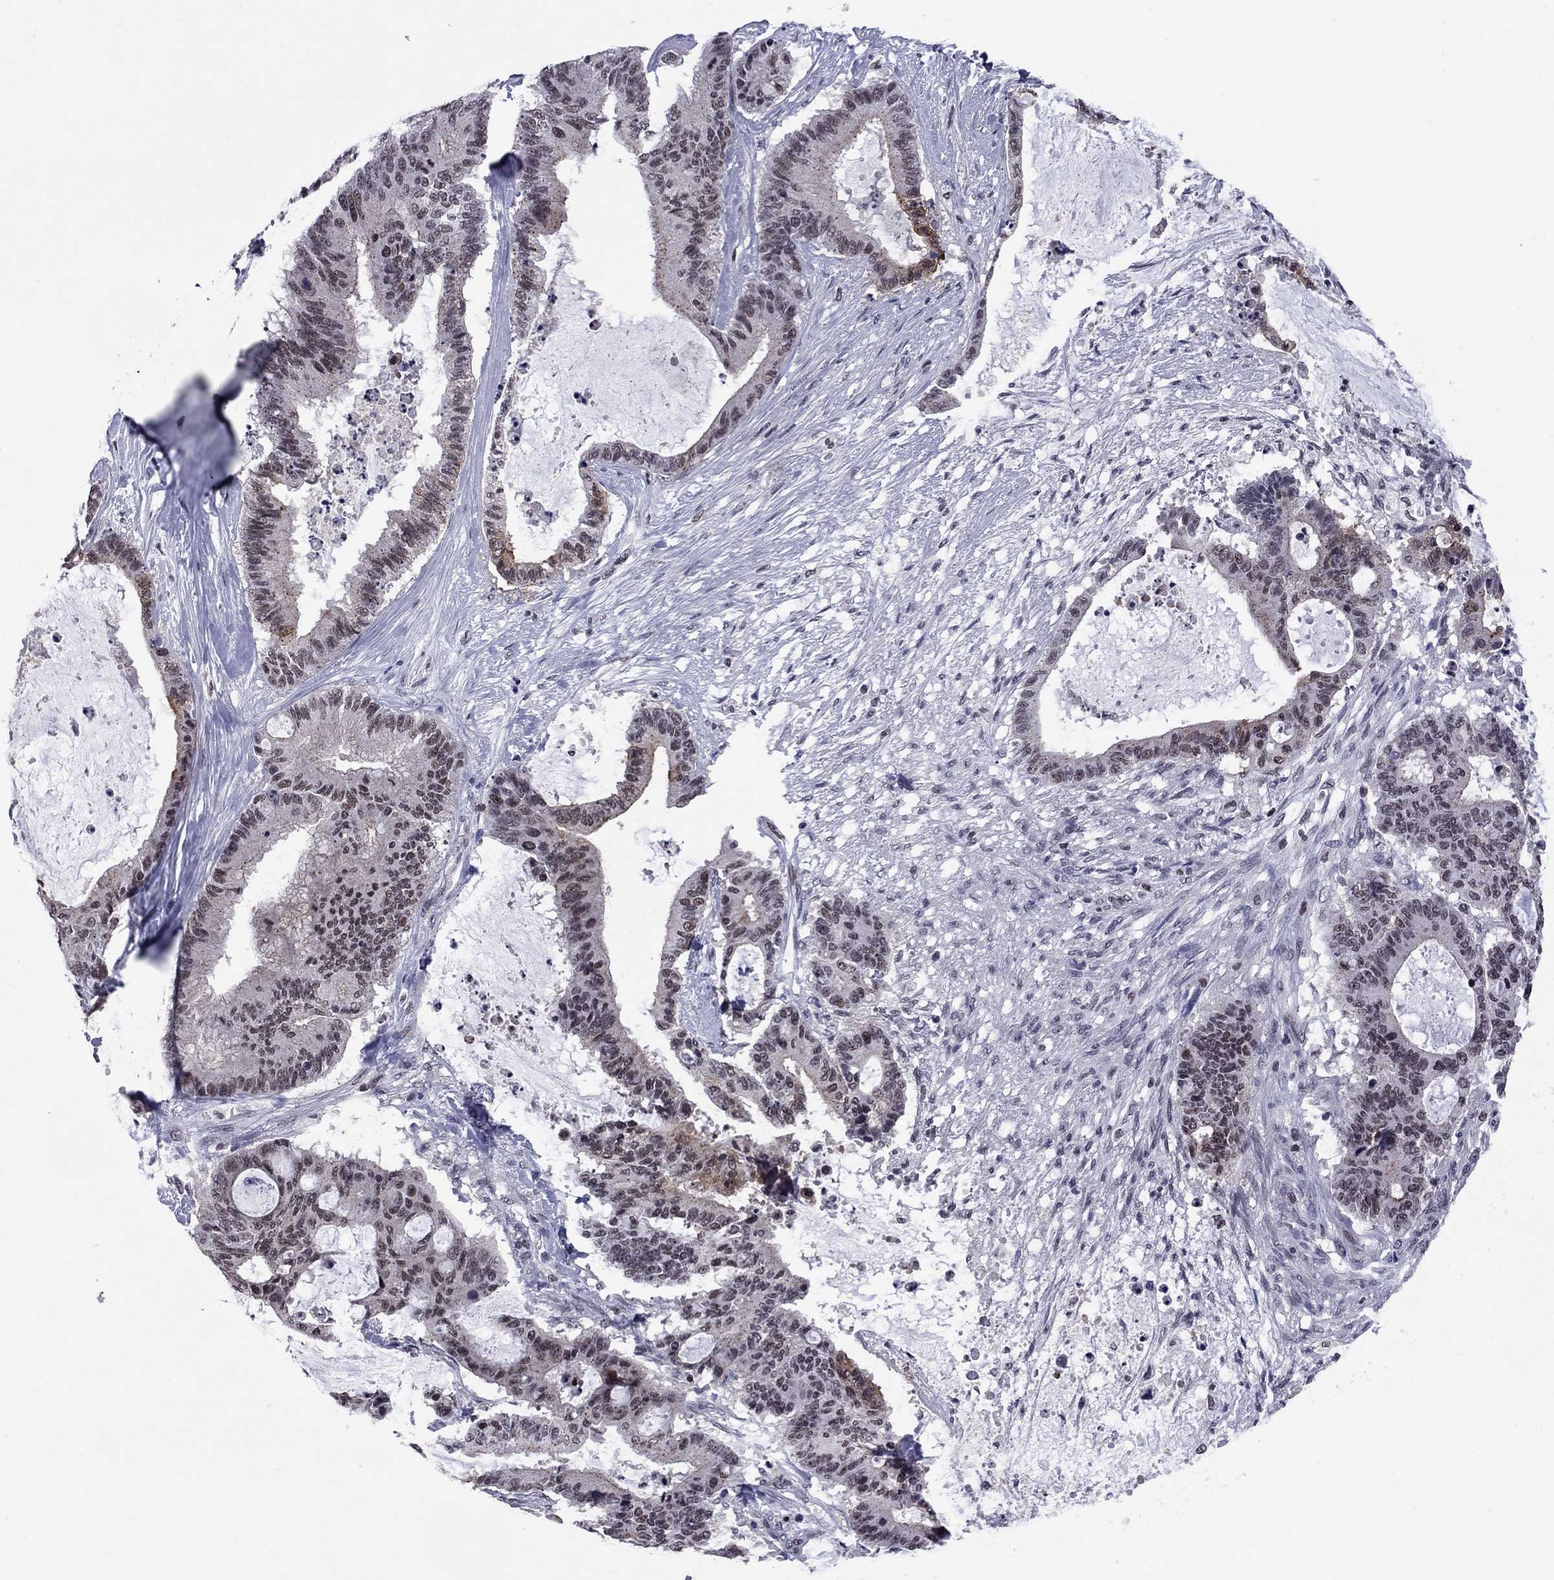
{"staining": {"intensity": "weak", "quantity": "25%-75%", "location": "nuclear"}, "tissue": "liver cancer", "cell_type": "Tumor cells", "image_type": "cancer", "snomed": [{"axis": "morphology", "description": "Normal tissue, NOS"}, {"axis": "morphology", "description": "Cholangiocarcinoma"}, {"axis": "topography", "description": "Liver"}, {"axis": "topography", "description": "Peripheral nerve tissue"}], "caption": "Cholangiocarcinoma (liver) stained with a brown dye reveals weak nuclear positive expression in approximately 25%-75% of tumor cells.", "gene": "TAF9", "patient": {"sex": "female", "age": 73}}